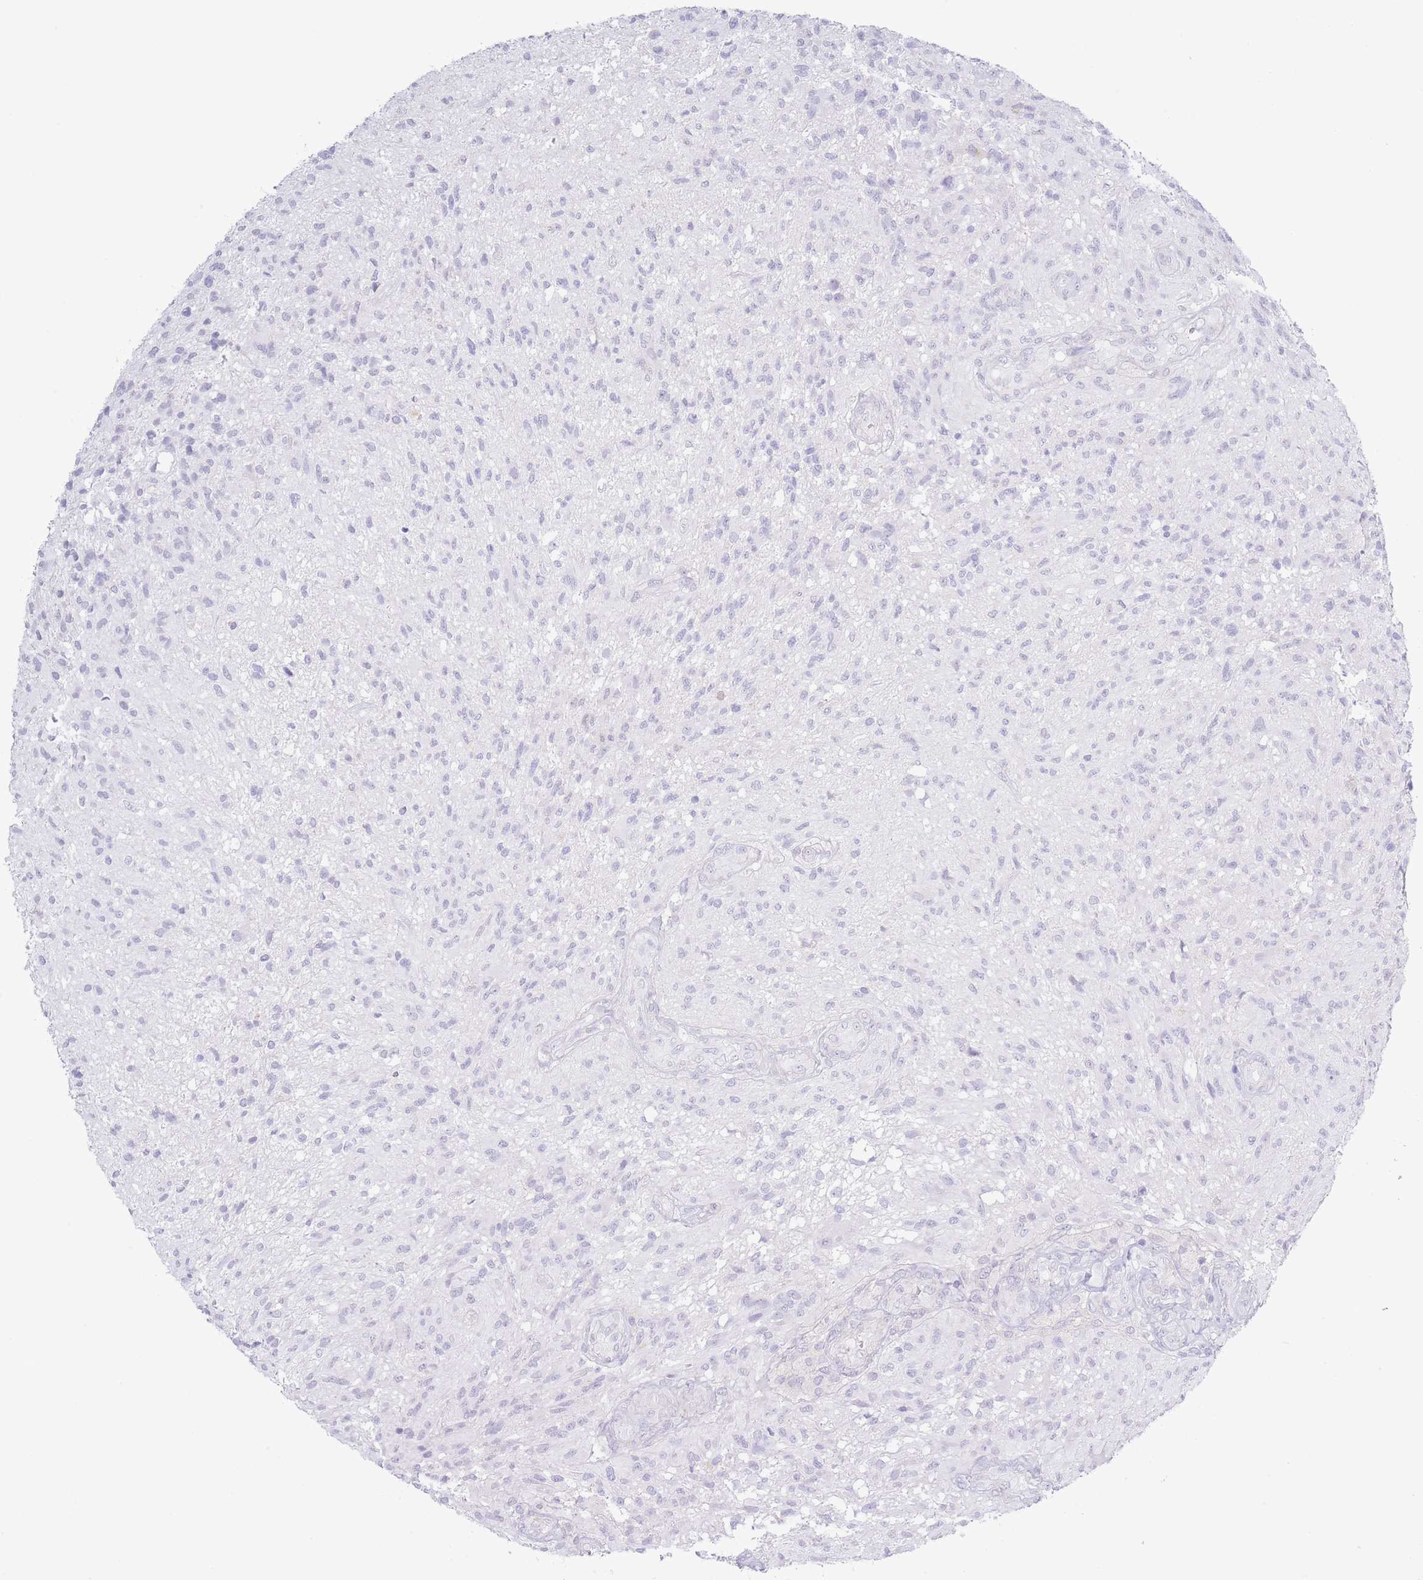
{"staining": {"intensity": "negative", "quantity": "none", "location": "none"}, "tissue": "glioma", "cell_type": "Tumor cells", "image_type": "cancer", "snomed": [{"axis": "morphology", "description": "Glioma, malignant, High grade"}, {"axis": "topography", "description": "Brain"}], "caption": "Tumor cells show no significant expression in malignant glioma (high-grade). (Stains: DAB (3,3'-diaminobenzidine) immunohistochemistry with hematoxylin counter stain, Microscopy: brightfield microscopy at high magnification).", "gene": "PKLR", "patient": {"sex": "male", "age": 56}}